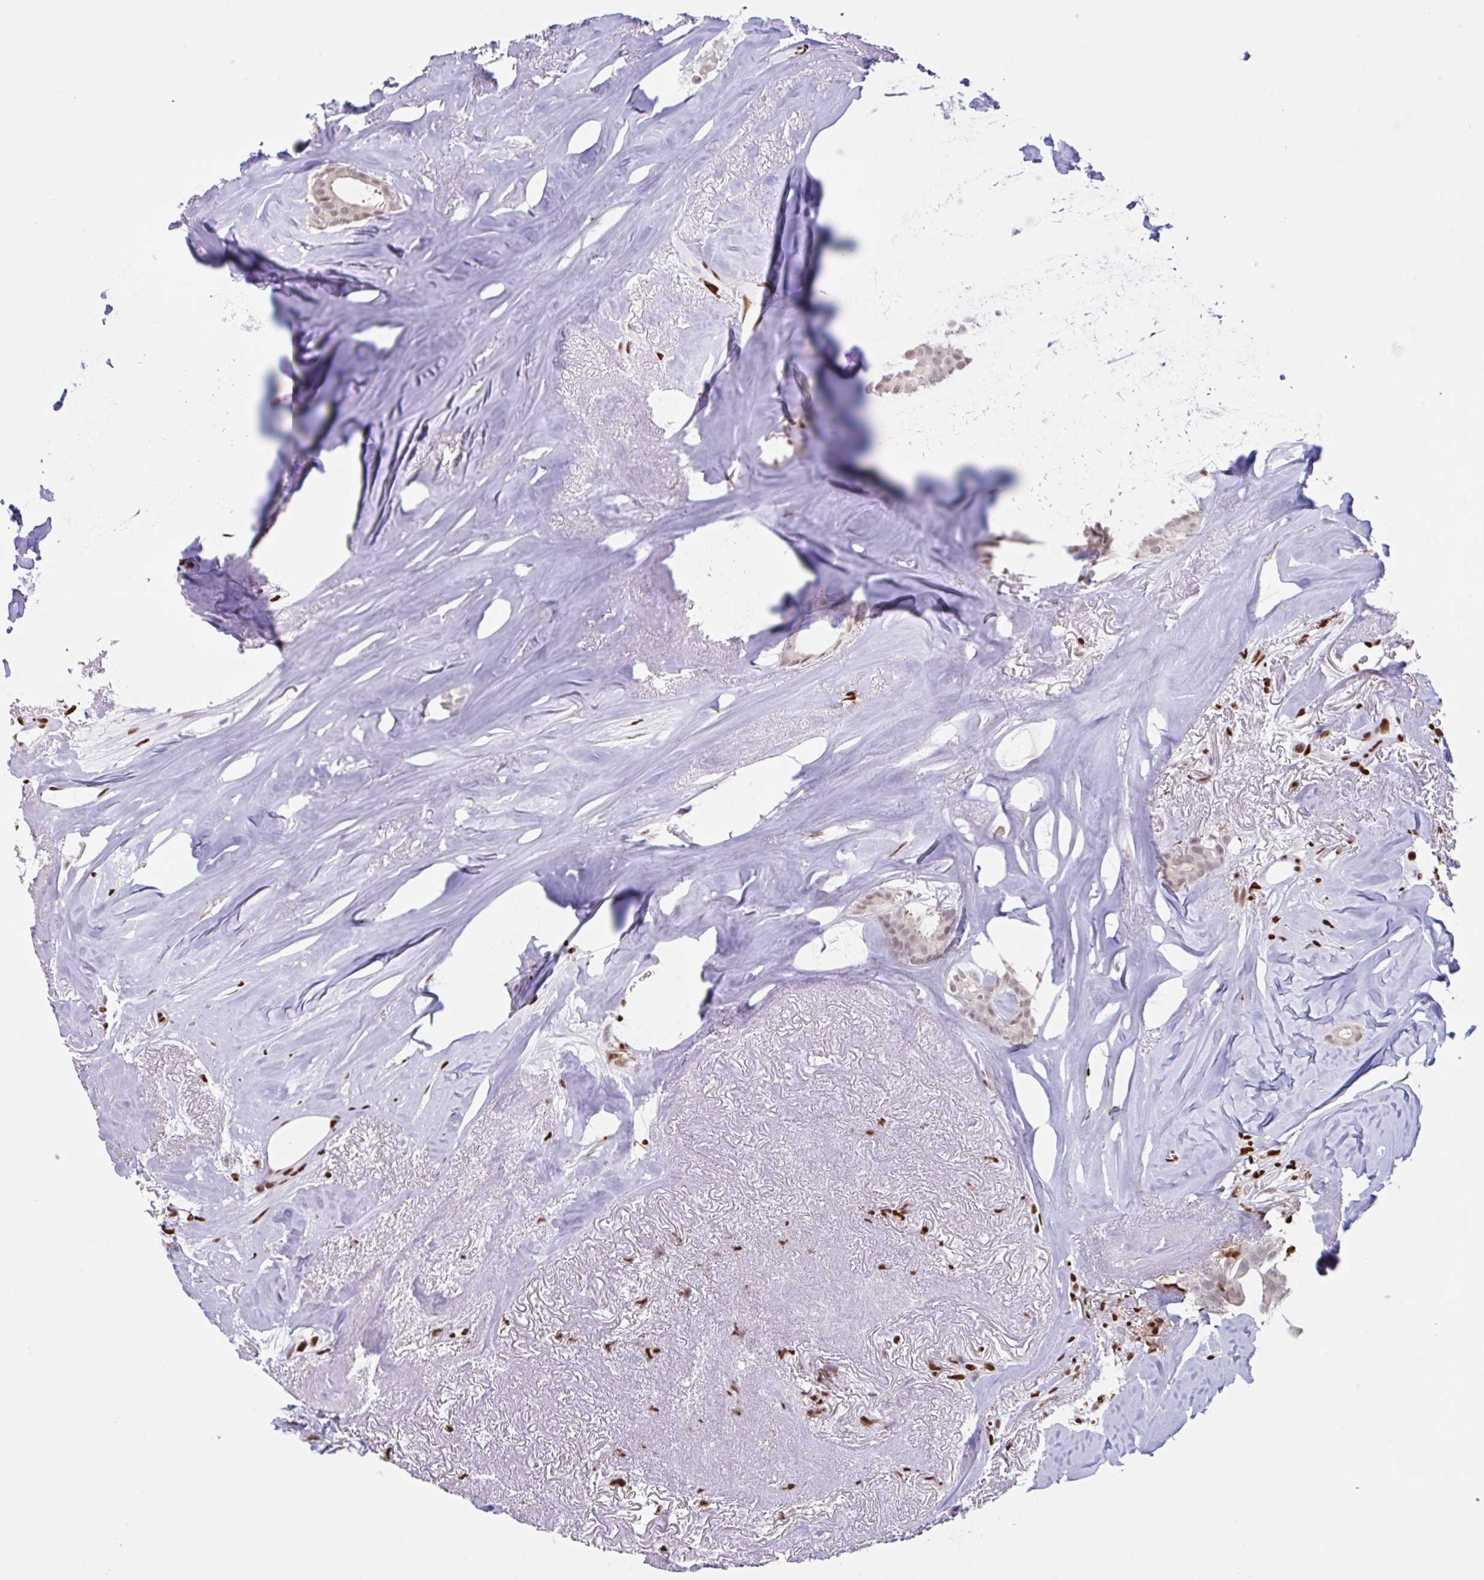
{"staining": {"intensity": "weak", "quantity": ">75%", "location": "nuclear"}, "tissue": "breast cancer", "cell_type": "Tumor cells", "image_type": "cancer", "snomed": [{"axis": "morphology", "description": "Duct carcinoma"}, {"axis": "topography", "description": "Breast"}], "caption": "The immunohistochemical stain highlights weak nuclear staining in tumor cells of breast cancer tissue.", "gene": "BTBD10", "patient": {"sex": "female", "age": 84}}